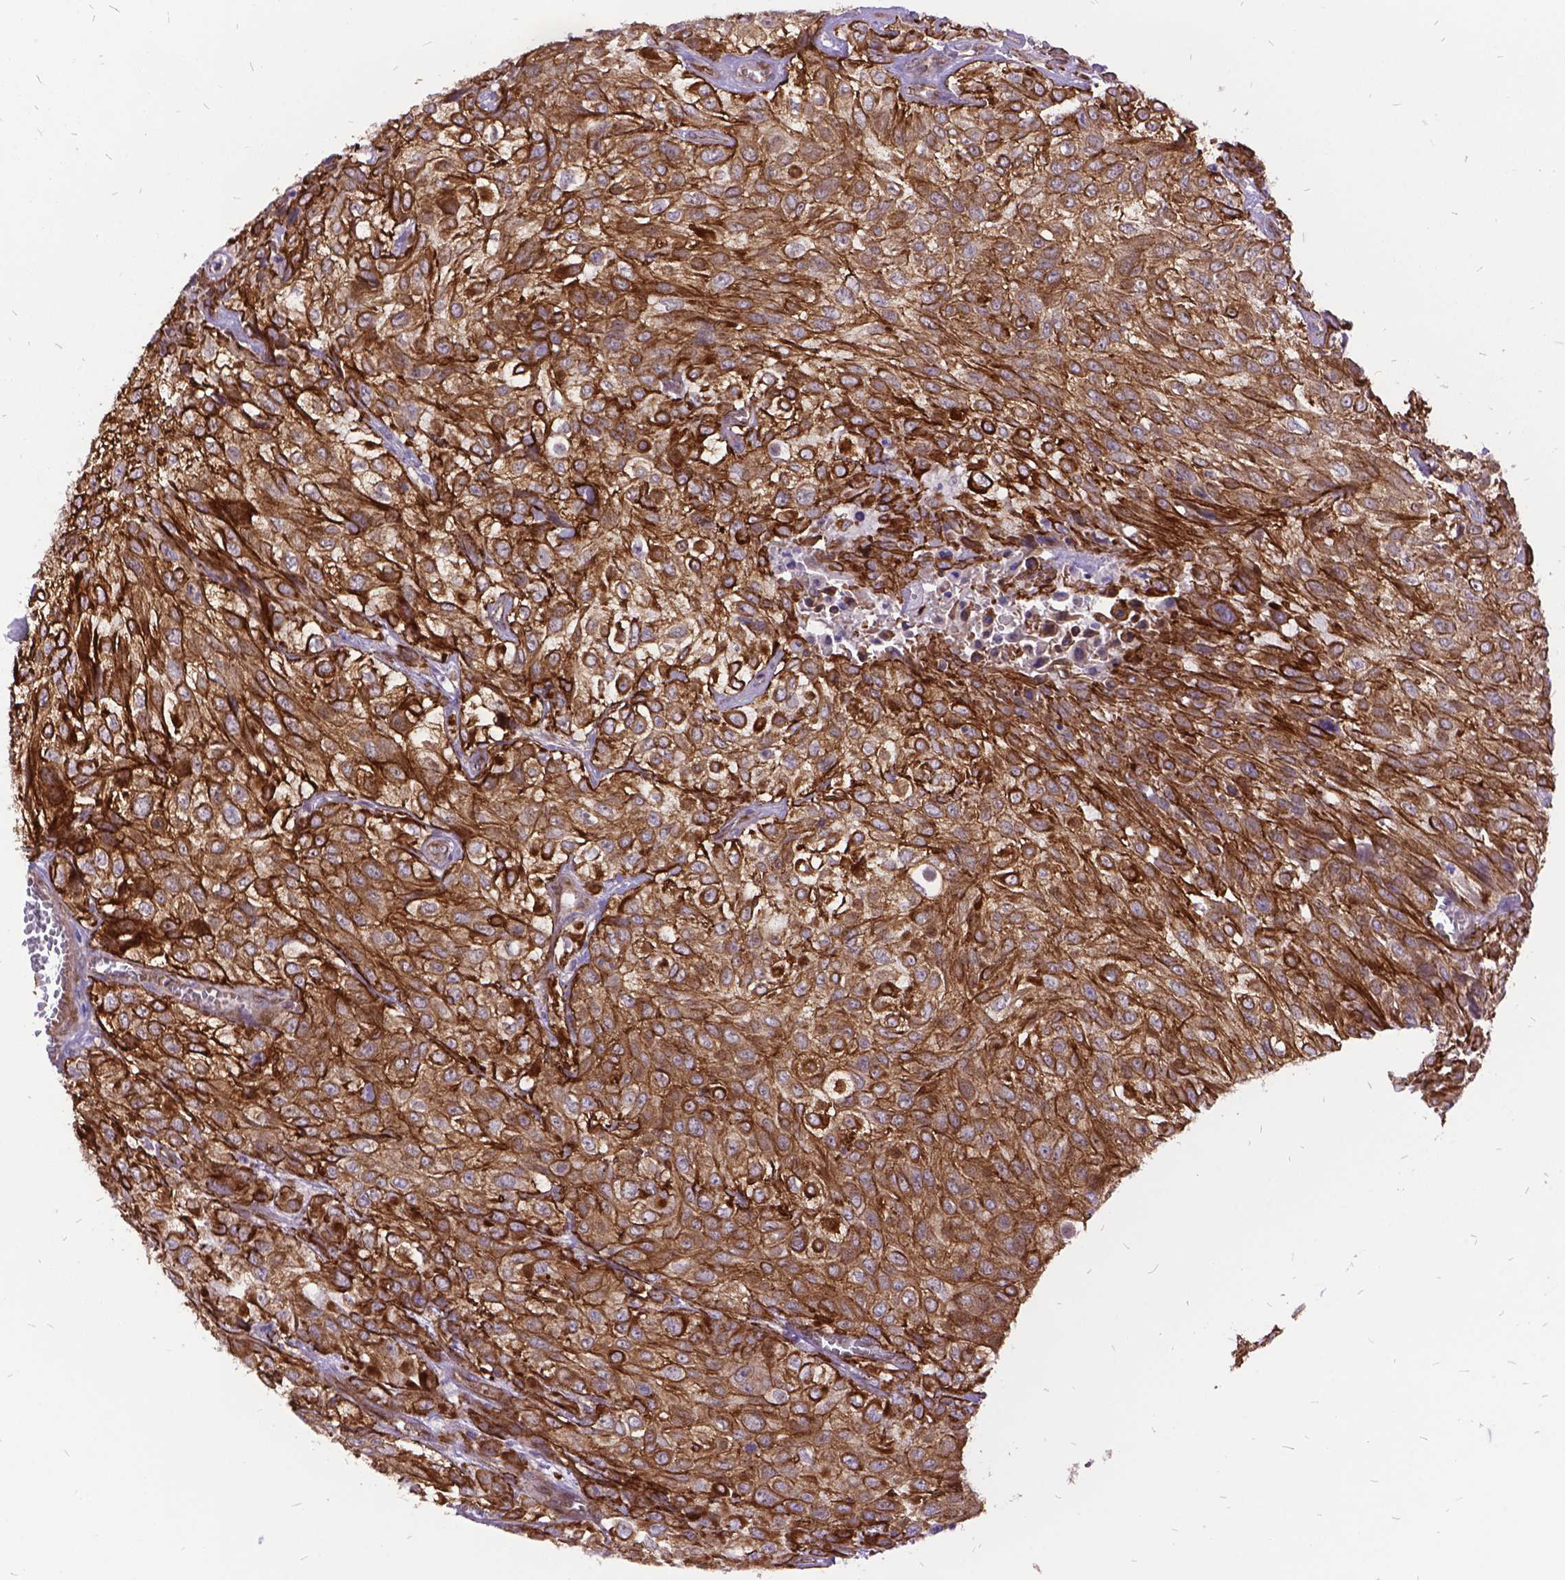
{"staining": {"intensity": "moderate", "quantity": ">75%", "location": "cytoplasmic/membranous"}, "tissue": "urothelial cancer", "cell_type": "Tumor cells", "image_type": "cancer", "snomed": [{"axis": "morphology", "description": "Urothelial carcinoma, High grade"}, {"axis": "topography", "description": "Urinary bladder"}], "caption": "About >75% of tumor cells in human urothelial cancer demonstrate moderate cytoplasmic/membranous protein positivity as visualized by brown immunohistochemical staining.", "gene": "GRB7", "patient": {"sex": "male", "age": 57}}